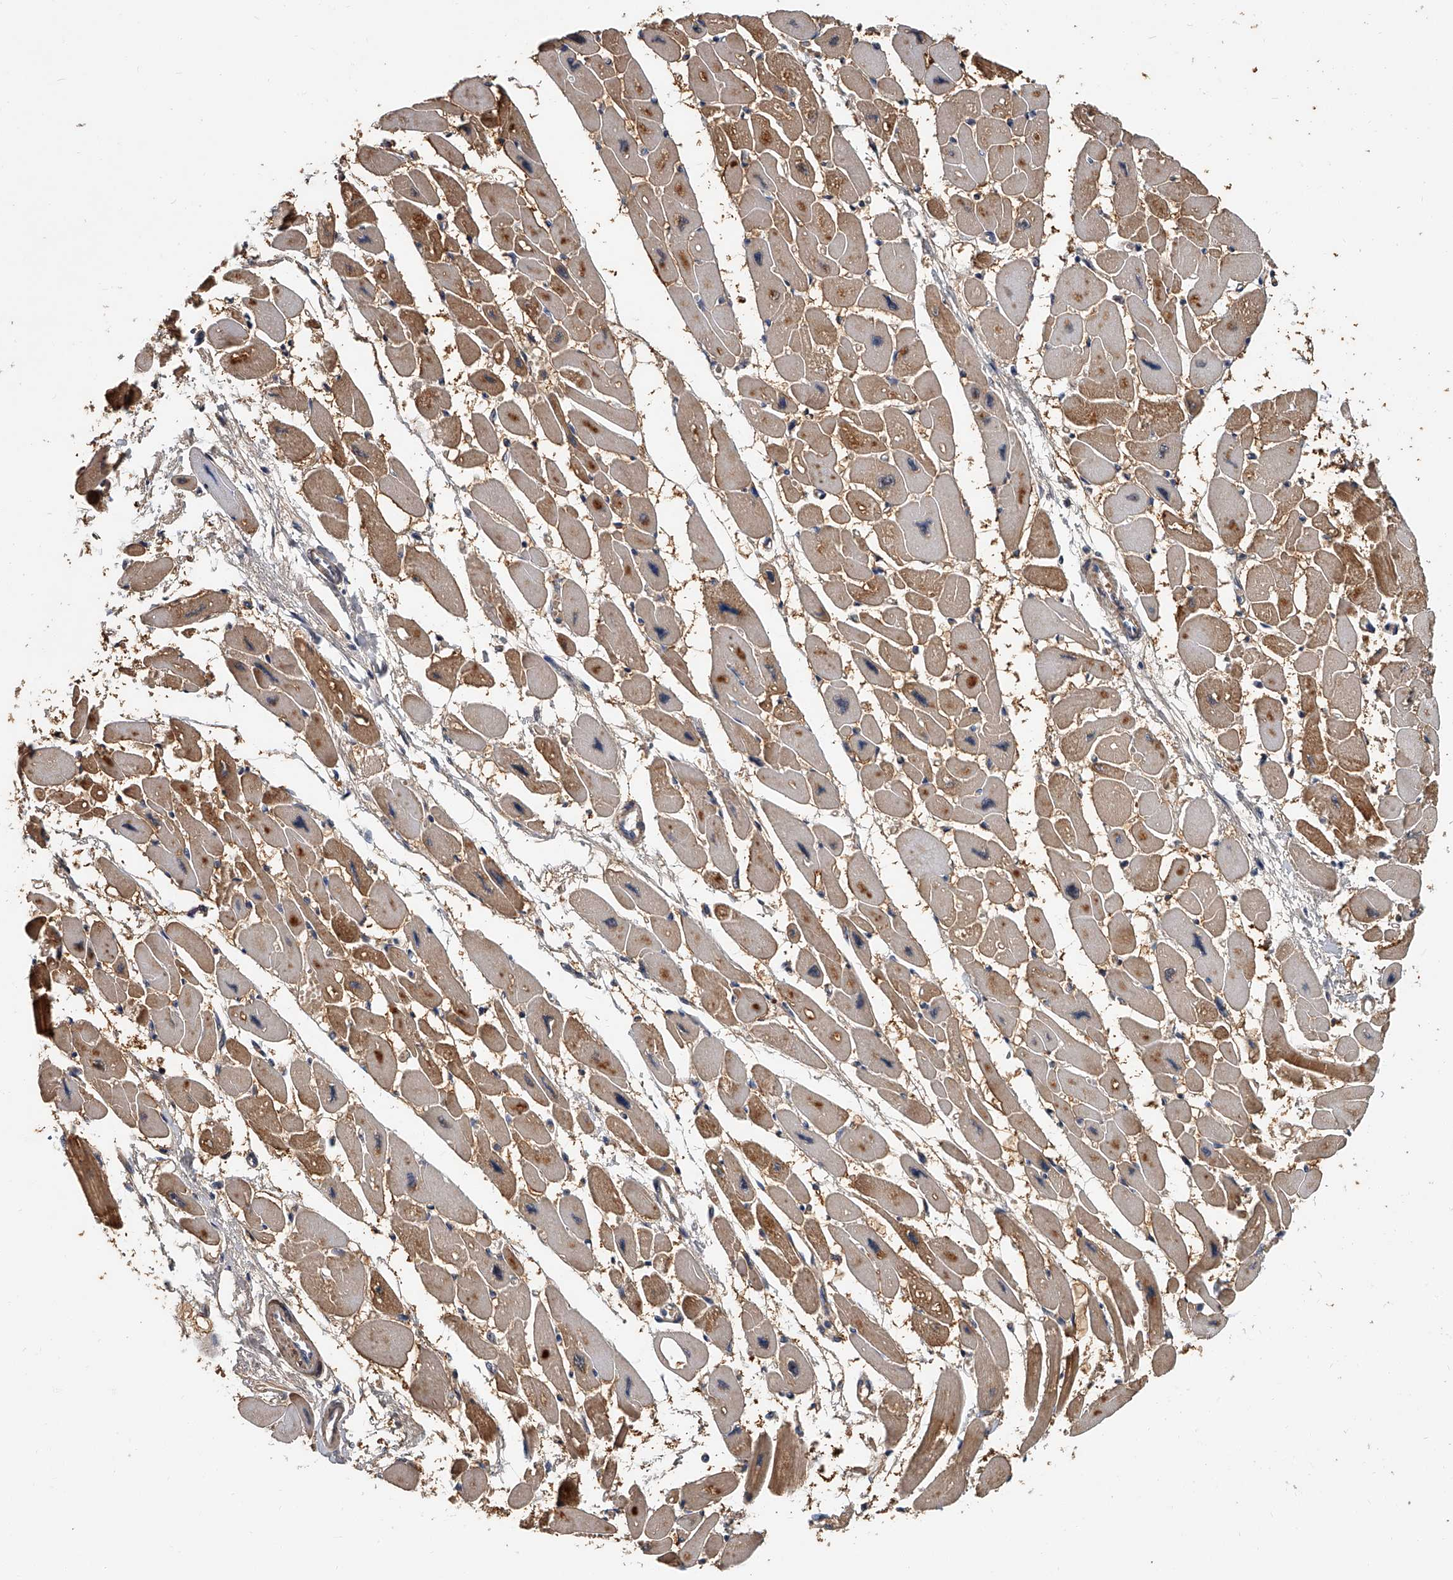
{"staining": {"intensity": "moderate", "quantity": ">75%", "location": "cytoplasmic/membranous"}, "tissue": "heart muscle", "cell_type": "Cardiomyocytes", "image_type": "normal", "snomed": [{"axis": "morphology", "description": "Normal tissue, NOS"}, {"axis": "topography", "description": "Heart"}], "caption": "IHC histopathology image of benign heart muscle: human heart muscle stained using immunohistochemistry (IHC) reveals medium levels of moderate protein expression localized specifically in the cytoplasmic/membranous of cardiomyocytes, appearing as a cytoplasmic/membranous brown color.", "gene": "CD200", "patient": {"sex": "female", "age": 54}}